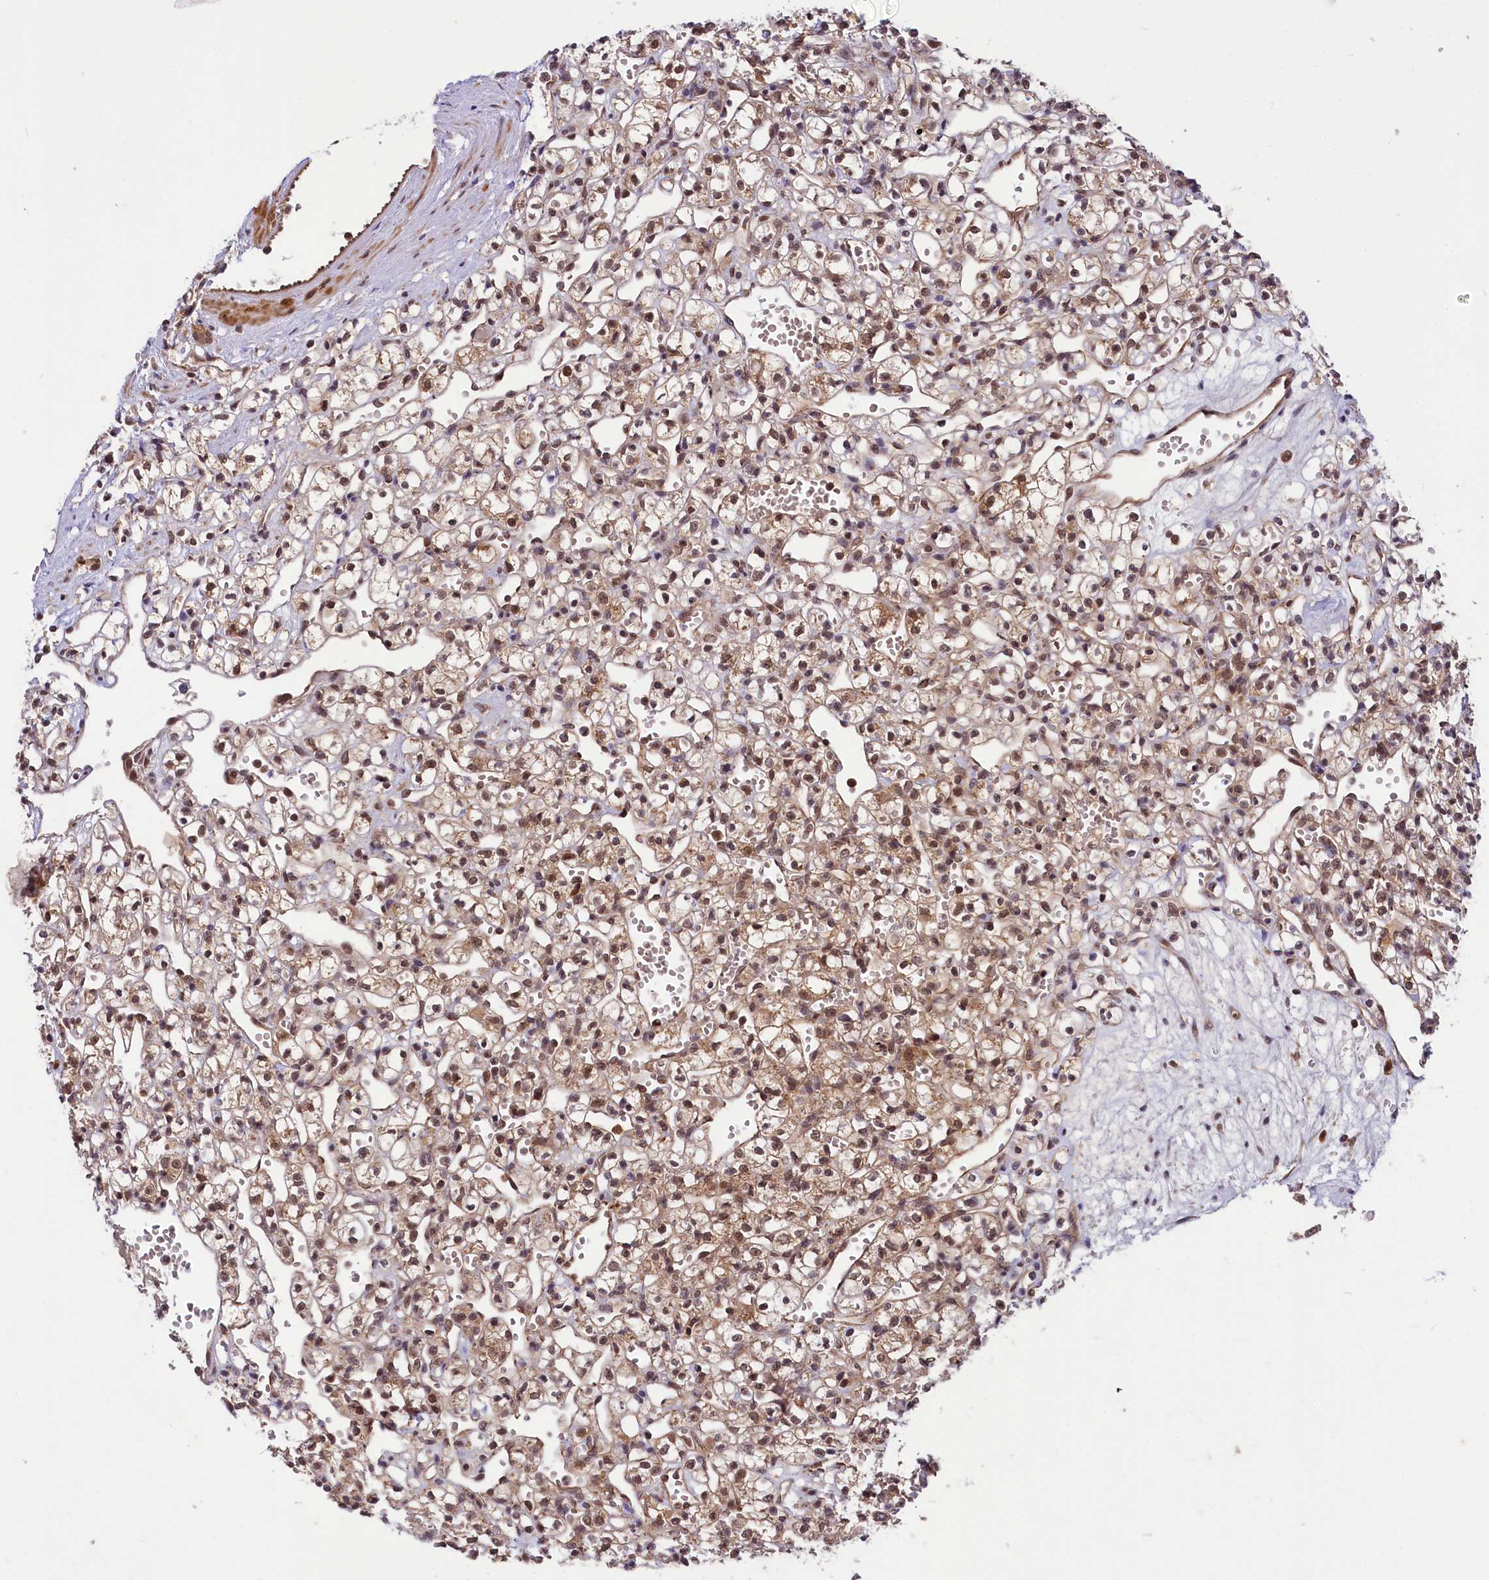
{"staining": {"intensity": "moderate", "quantity": ">75%", "location": "cytoplasmic/membranous,nuclear"}, "tissue": "renal cancer", "cell_type": "Tumor cells", "image_type": "cancer", "snomed": [{"axis": "morphology", "description": "Adenocarcinoma, NOS"}, {"axis": "topography", "description": "Kidney"}], "caption": "Adenocarcinoma (renal) stained with a brown dye reveals moderate cytoplasmic/membranous and nuclear positive expression in about >75% of tumor cells.", "gene": "UBE3A", "patient": {"sex": "female", "age": 59}}